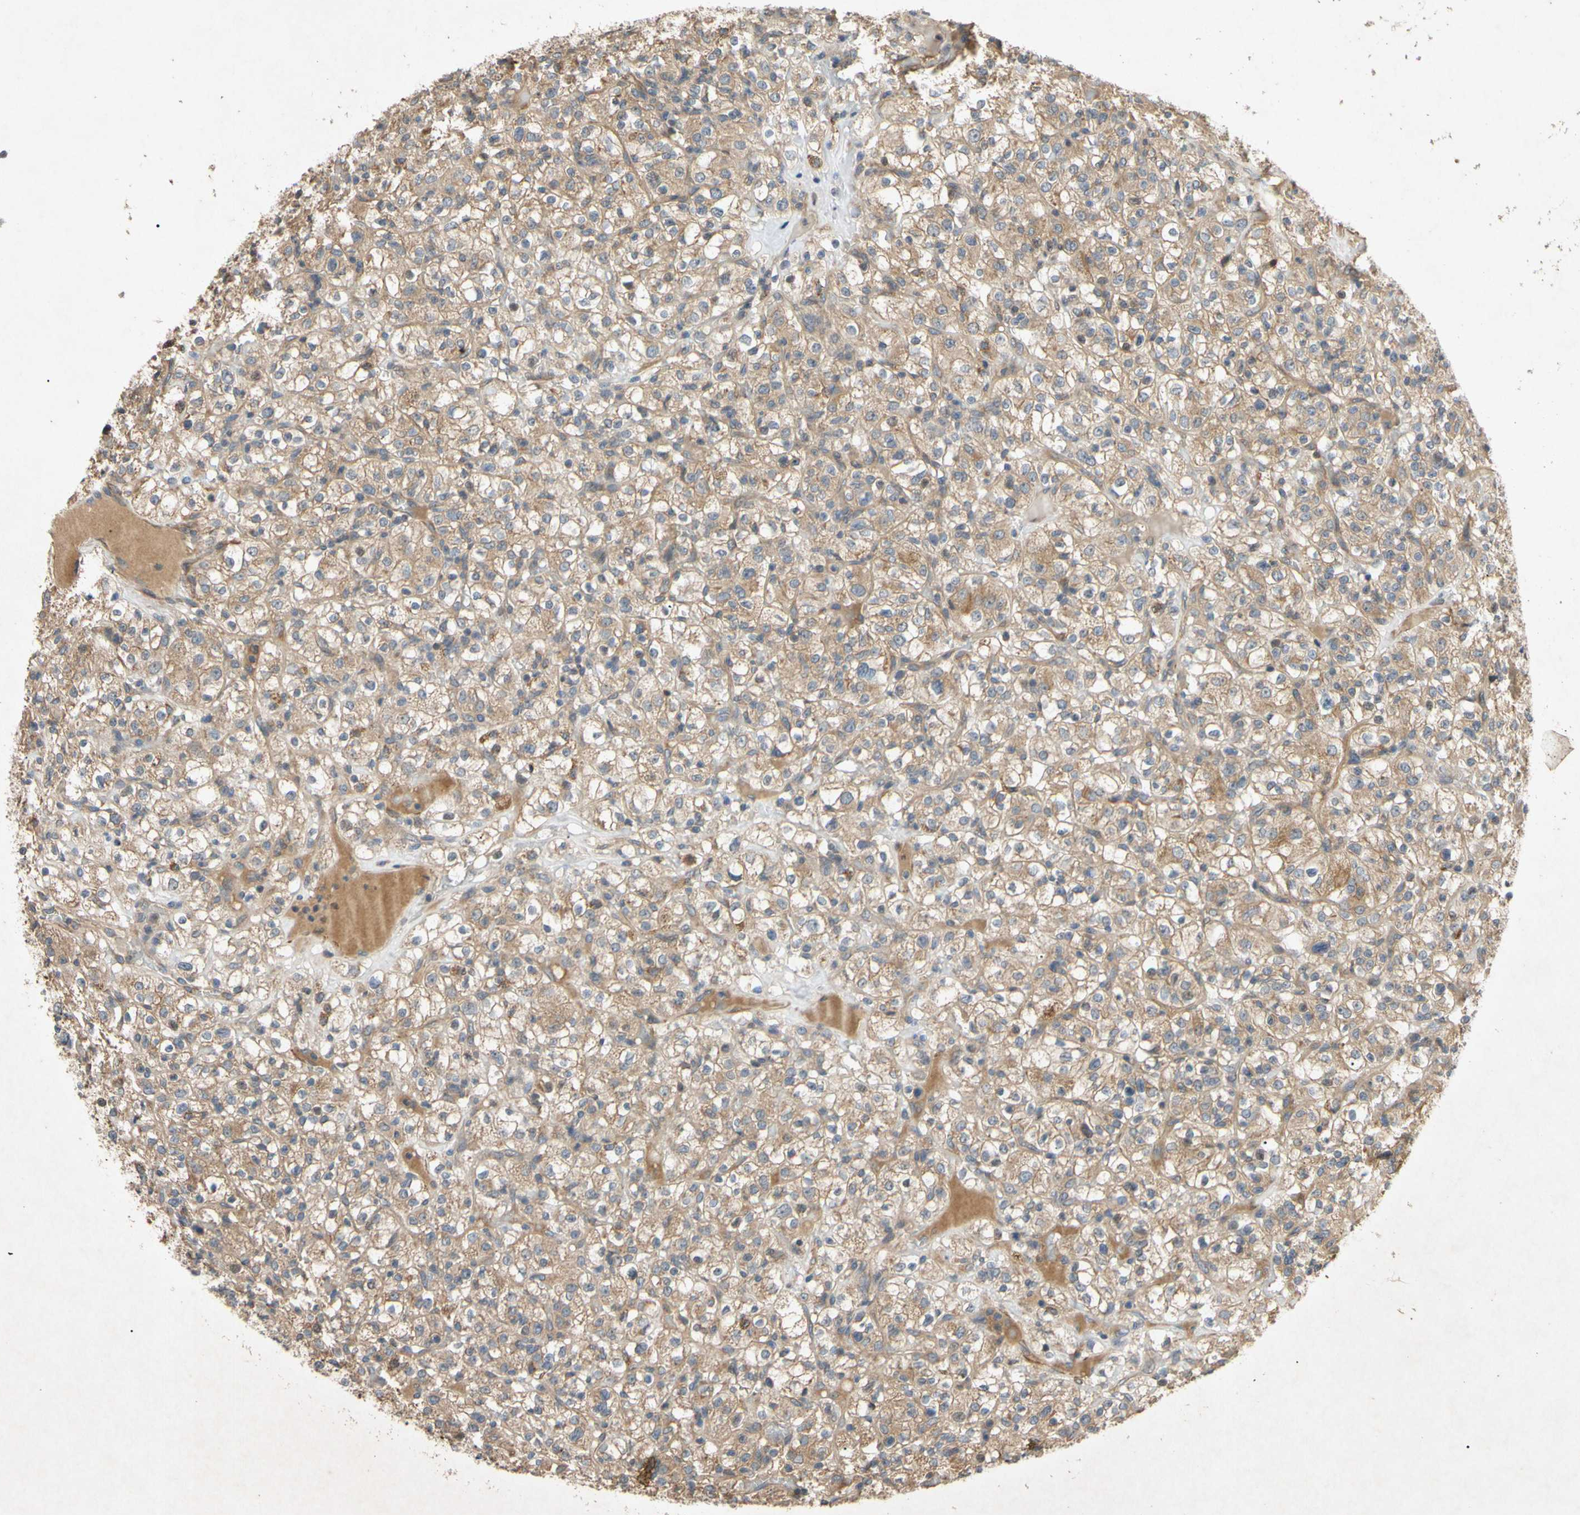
{"staining": {"intensity": "moderate", "quantity": ">75%", "location": "cytoplasmic/membranous"}, "tissue": "renal cancer", "cell_type": "Tumor cells", "image_type": "cancer", "snomed": [{"axis": "morphology", "description": "Normal tissue, NOS"}, {"axis": "morphology", "description": "Adenocarcinoma, NOS"}, {"axis": "topography", "description": "Kidney"}], "caption": "Adenocarcinoma (renal) stained with a protein marker displays moderate staining in tumor cells.", "gene": "PARD6A", "patient": {"sex": "female", "age": 72}}